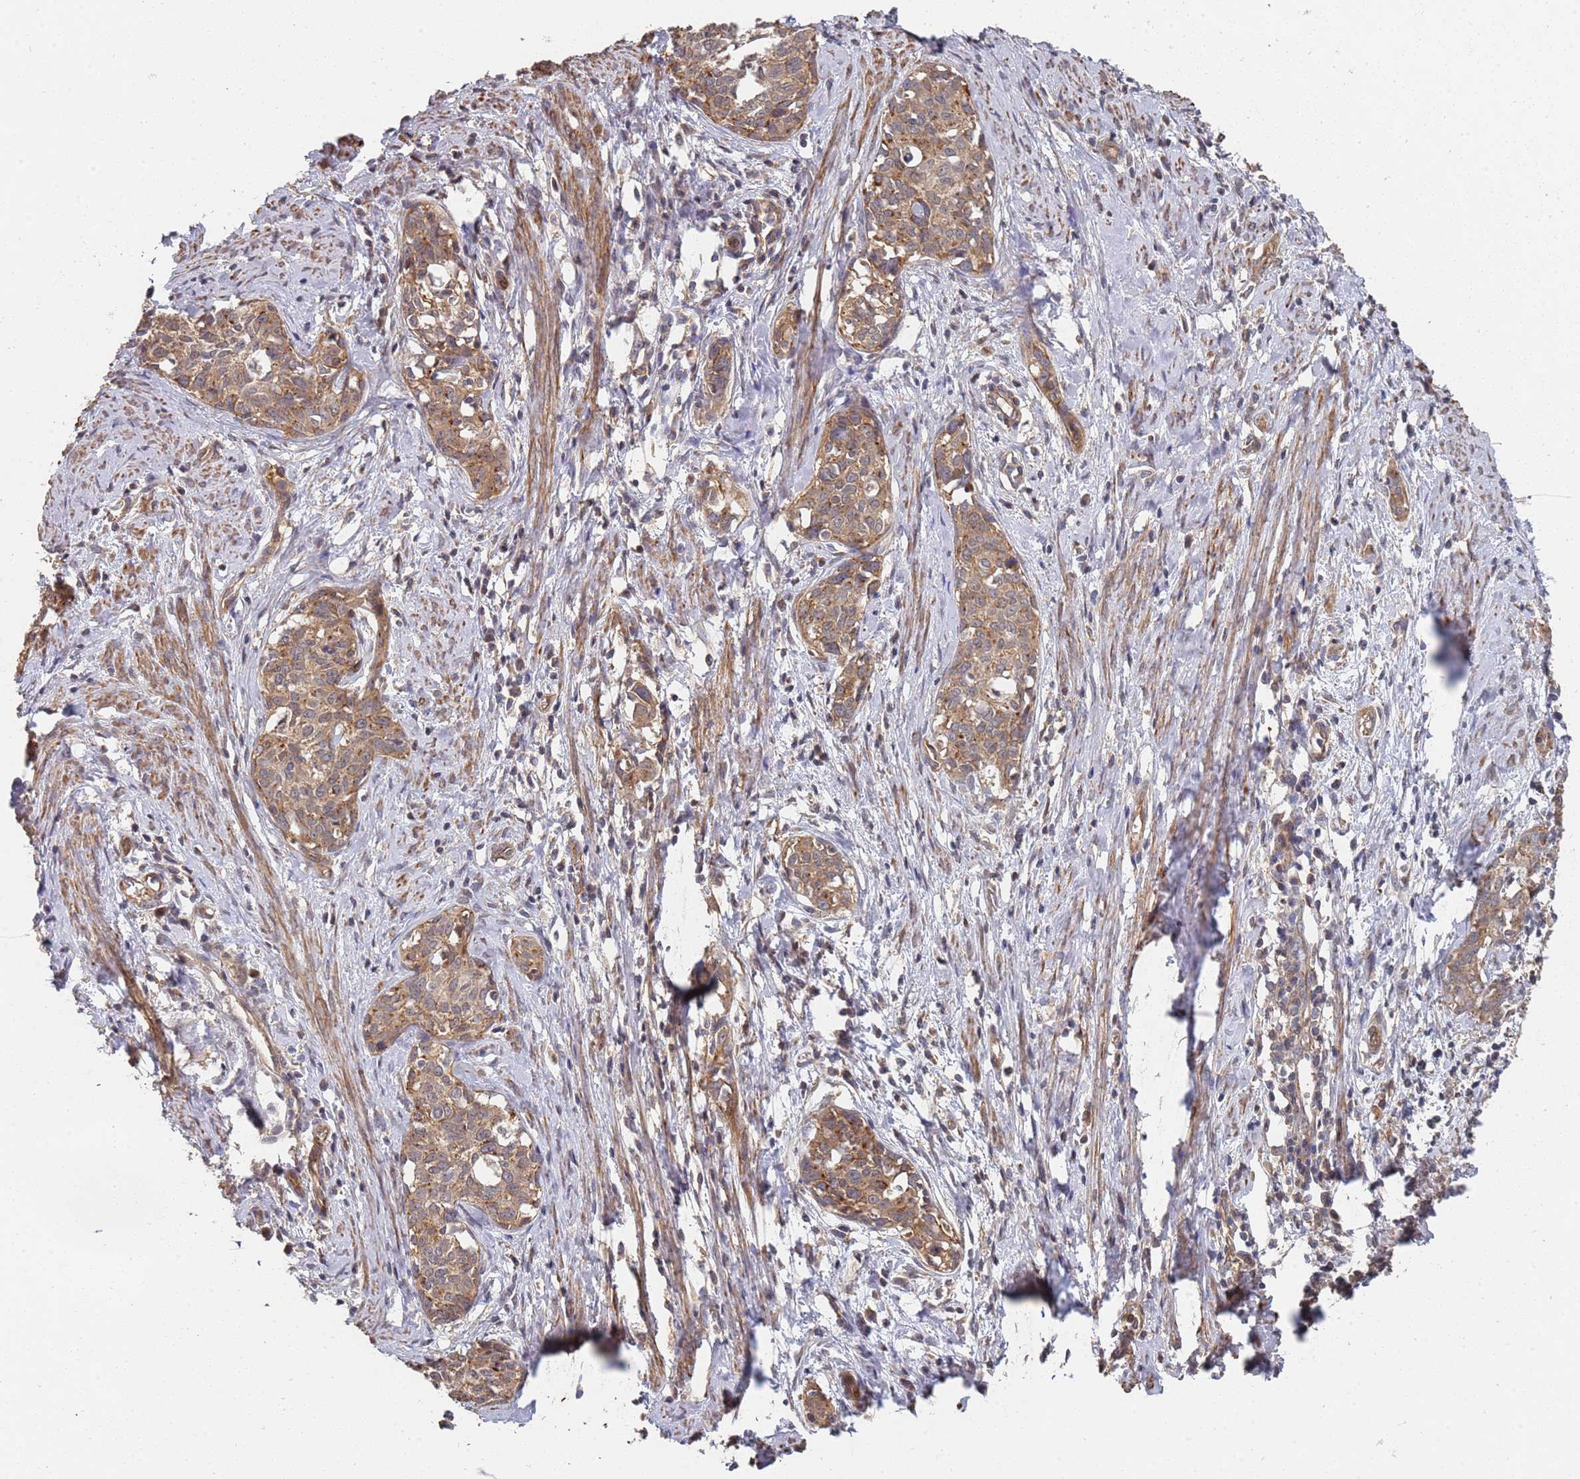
{"staining": {"intensity": "moderate", "quantity": ">75%", "location": "cytoplasmic/membranous"}, "tissue": "cervical cancer", "cell_type": "Tumor cells", "image_type": "cancer", "snomed": [{"axis": "morphology", "description": "Squamous cell carcinoma, NOS"}, {"axis": "topography", "description": "Cervix"}], "caption": "About >75% of tumor cells in human cervical cancer (squamous cell carcinoma) show moderate cytoplasmic/membranous protein expression as visualized by brown immunohistochemical staining.", "gene": "ABCB6", "patient": {"sex": "female", "age": 52}}